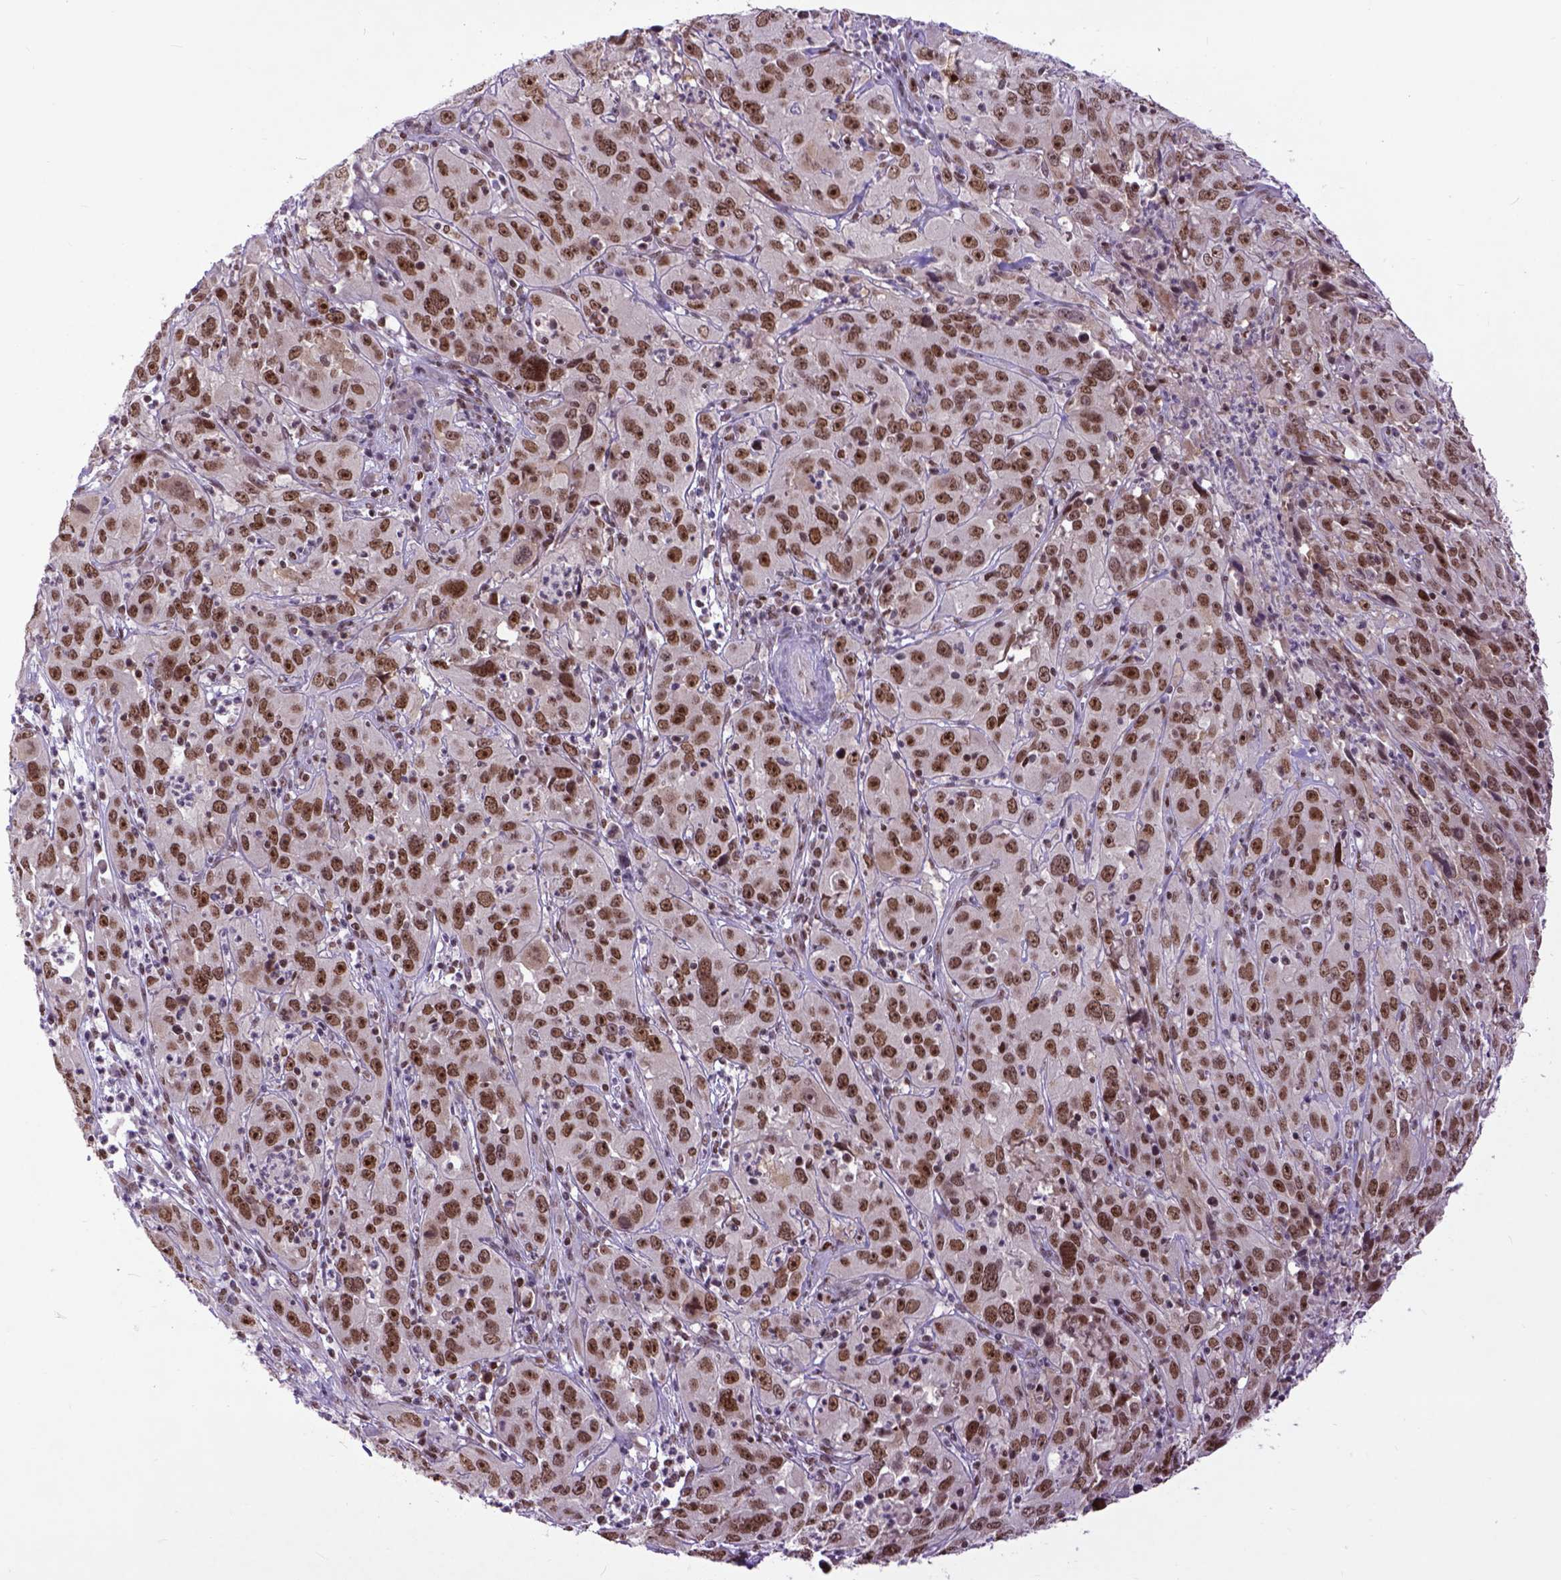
{"staining": {"intensity": "moderate", "quantity": ">75%", "location": "nuclear"}, "tissue": "cervical cancer", "cell_type": "Tumor cells", "image_type": "cancer", "snomed": [{"axis": "morphology", "description": "Squamous cell carcinoma, NOS"}, {"axis": "topography", "description": "Cervix"}], "caption": "Immunohistochemistry (IHC) of cervical cancer (squamous cell carcinoma) demonstrates medium levels of moderate nuclear expression in approximately >75% of tumor cells.", "gene": "RCC2", "patient": {"sex": "female", "age": 32}}